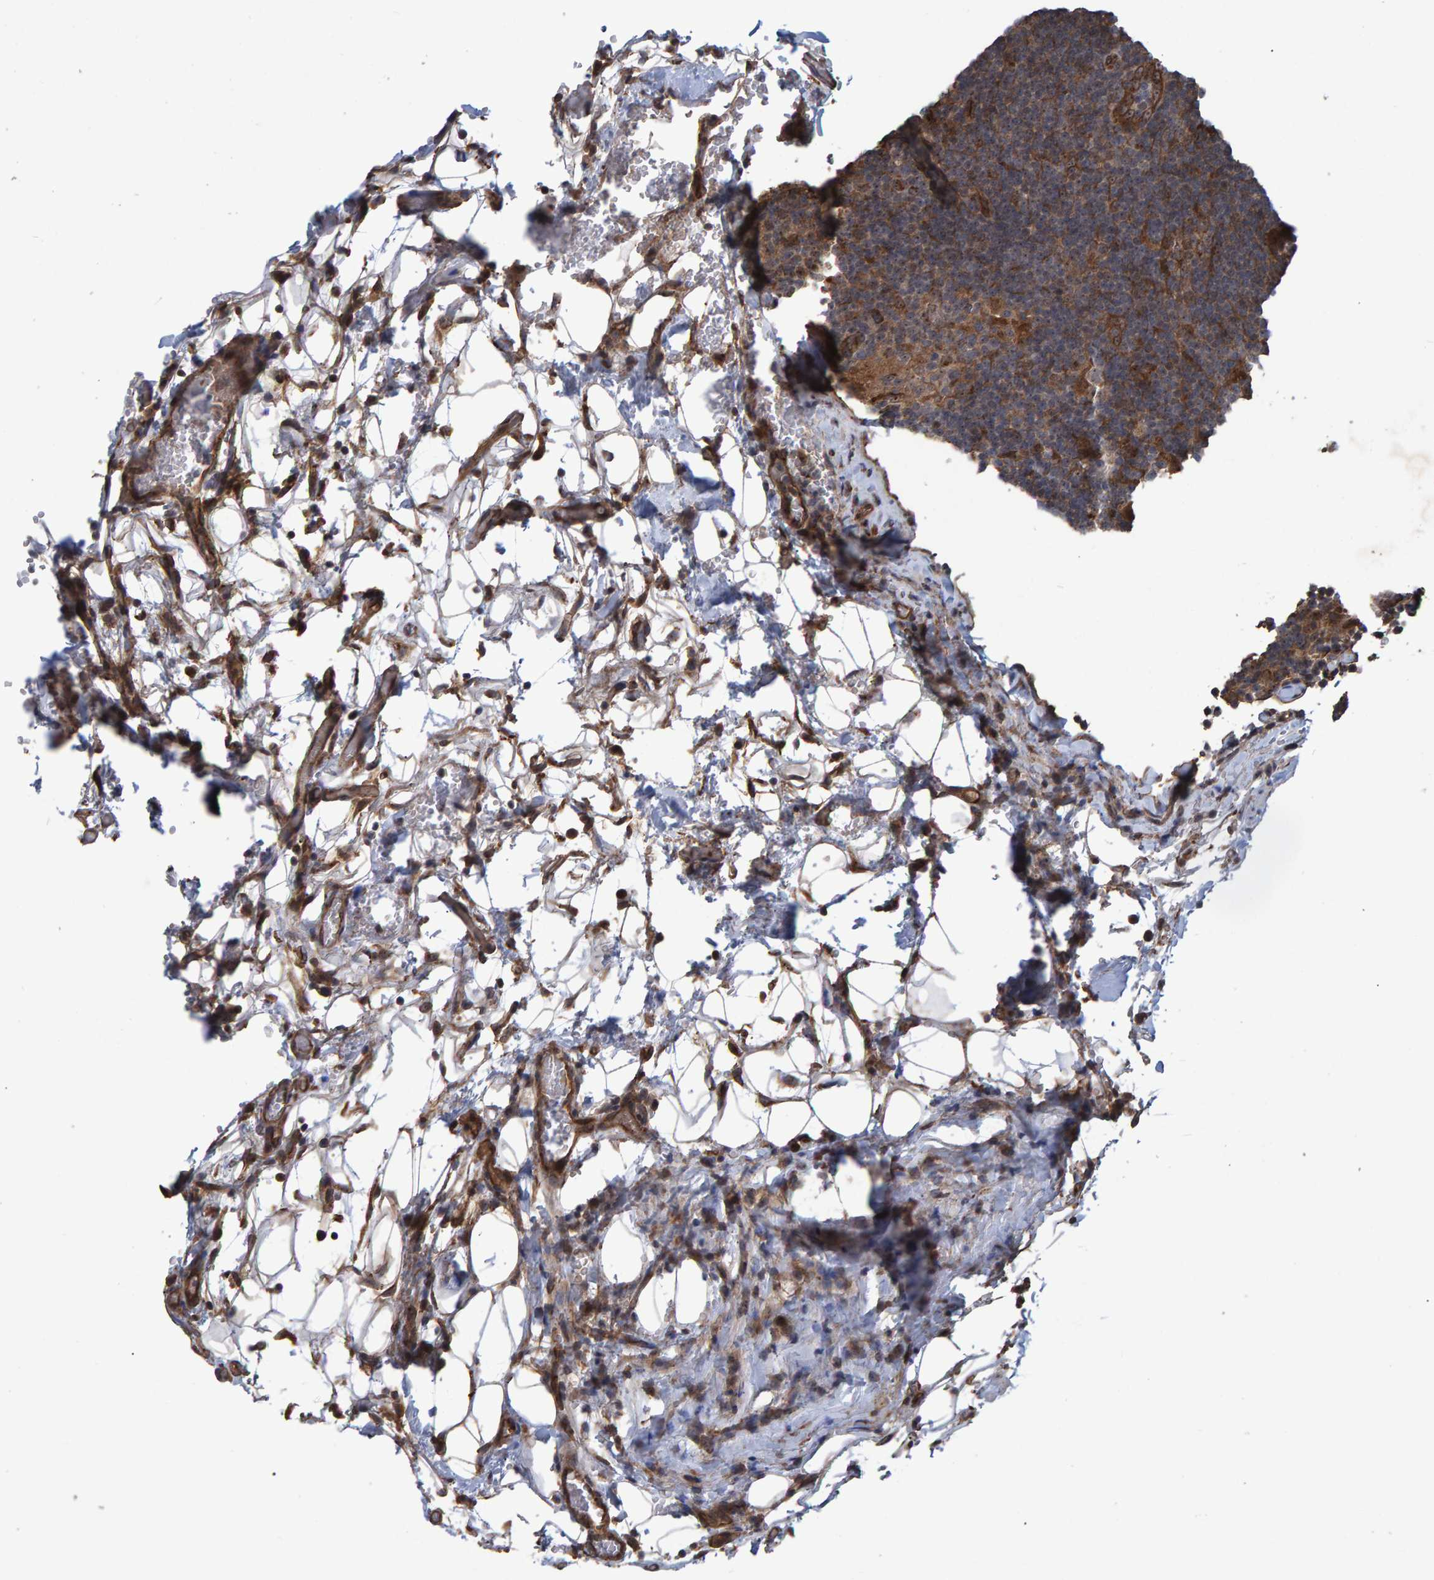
{"staining": {"intensity": "strong", "quantity": ">75%", "location": "nuclear"}, "tissue": "lymphoma", "cell_type": "Tumor cells", "image_type": "cancer", "snomed": [{"axis": "morphology", "description": "Hodgkin's disease, NOS"}, {"axis": "topography", "description": "Lymph node"}], "caption": "Strong nuclear staining for a protein is seen in about >75% of tumor cells of Hodgkin's disease using immunohistochemistry (IHC).", "gene": "TRIM68", "patient": {"sex": "female", "age": 57}}